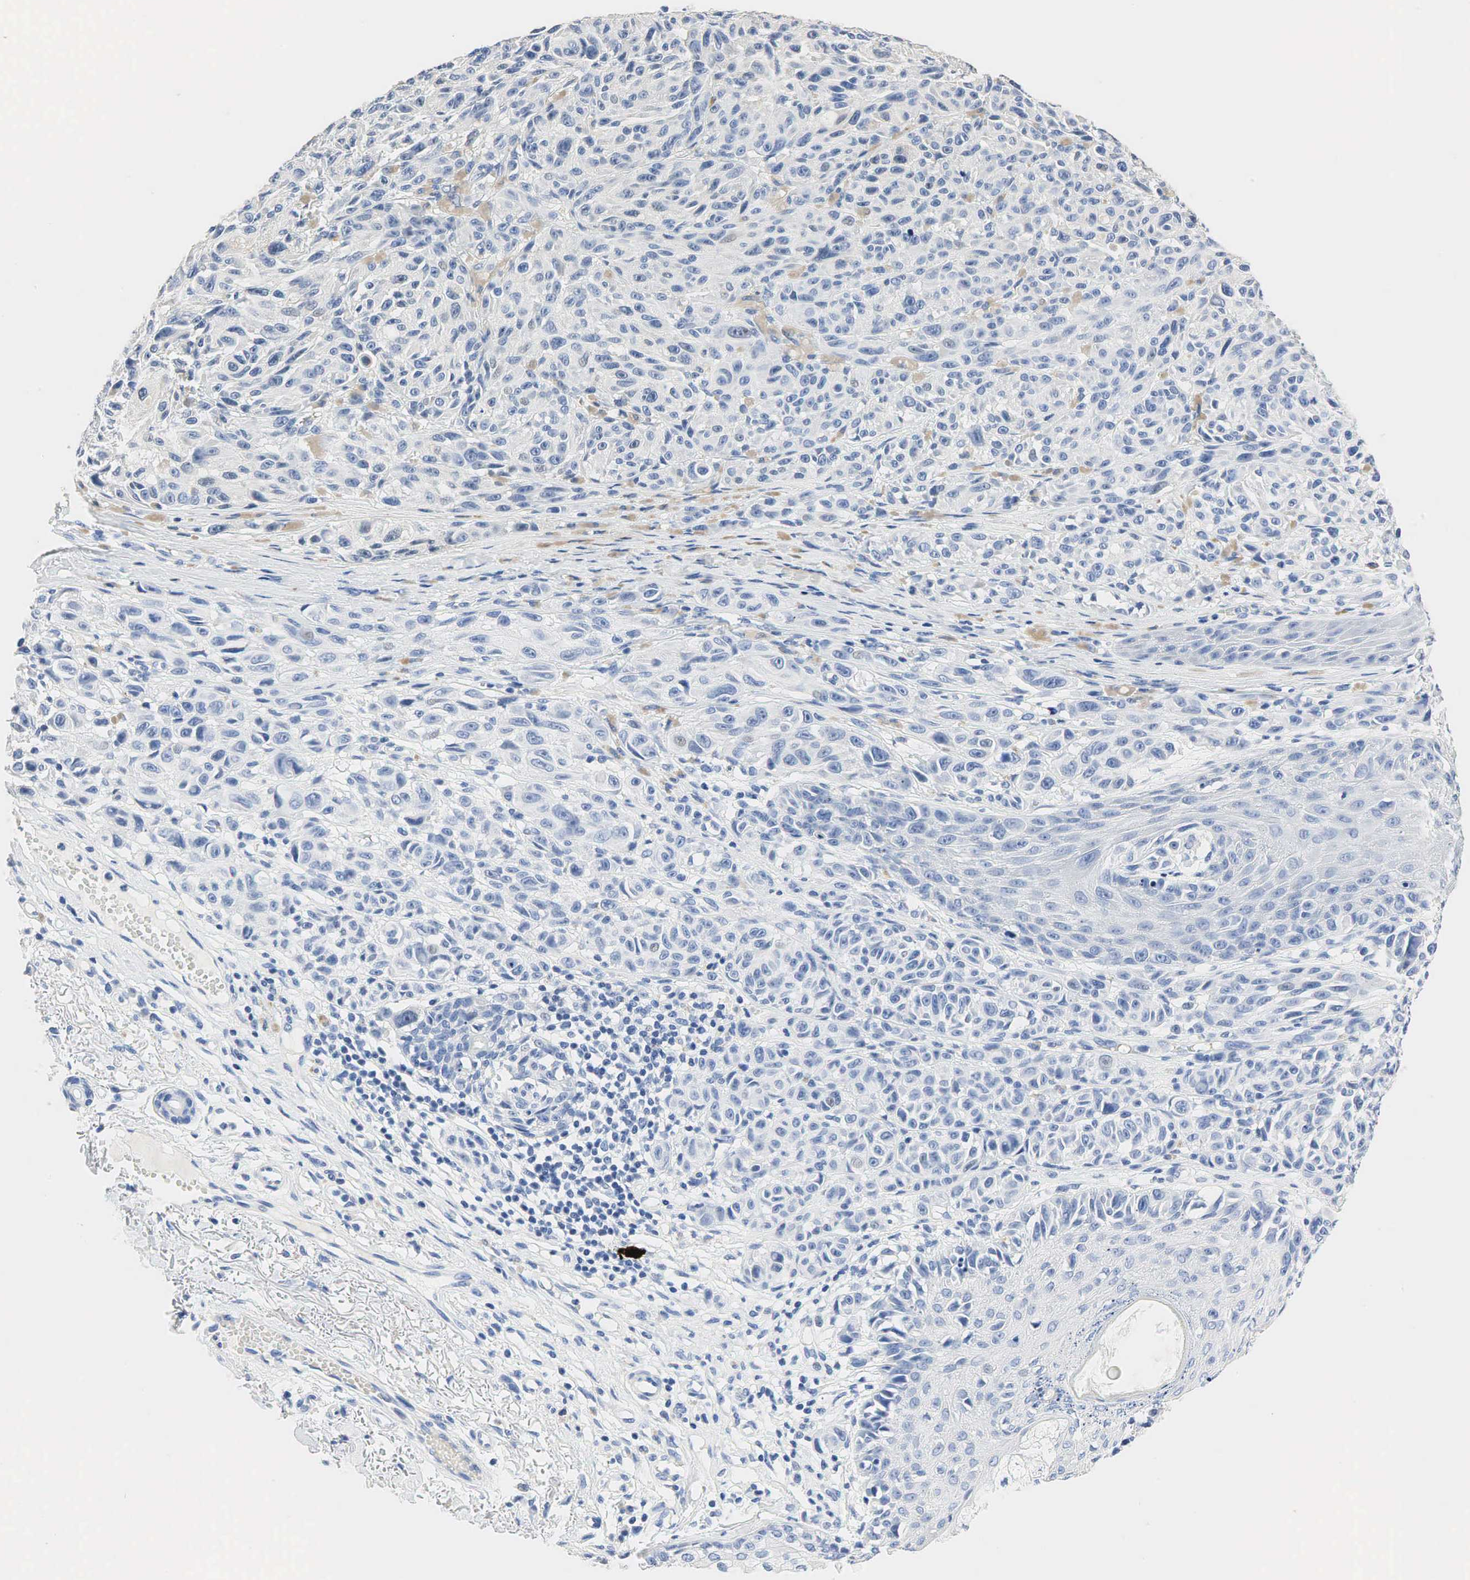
{"staining": {"intensity": "weak", "quantity": "<25%", "location": "cytoplasmic/membranous"}, "tissue": "melanoma", "cell_type": "Tumor cells", "image_type": "cancer", "snomed": [{"axis": "morphology", "description": "Malignant melanoma, NOS"}, {"axis": "topography", "description": "Skin"}], "caption": "An immunohistochemistry (IHC) micrograph of malignant melanoma is shown. There is no staining in tumor cells of malignant melanoma. The staining is performed using DAB brown chromogen with nuclei counter-stained in using hematoxylin.", "gene": "SST", "patient": {"sex": "male", "age": 70}}